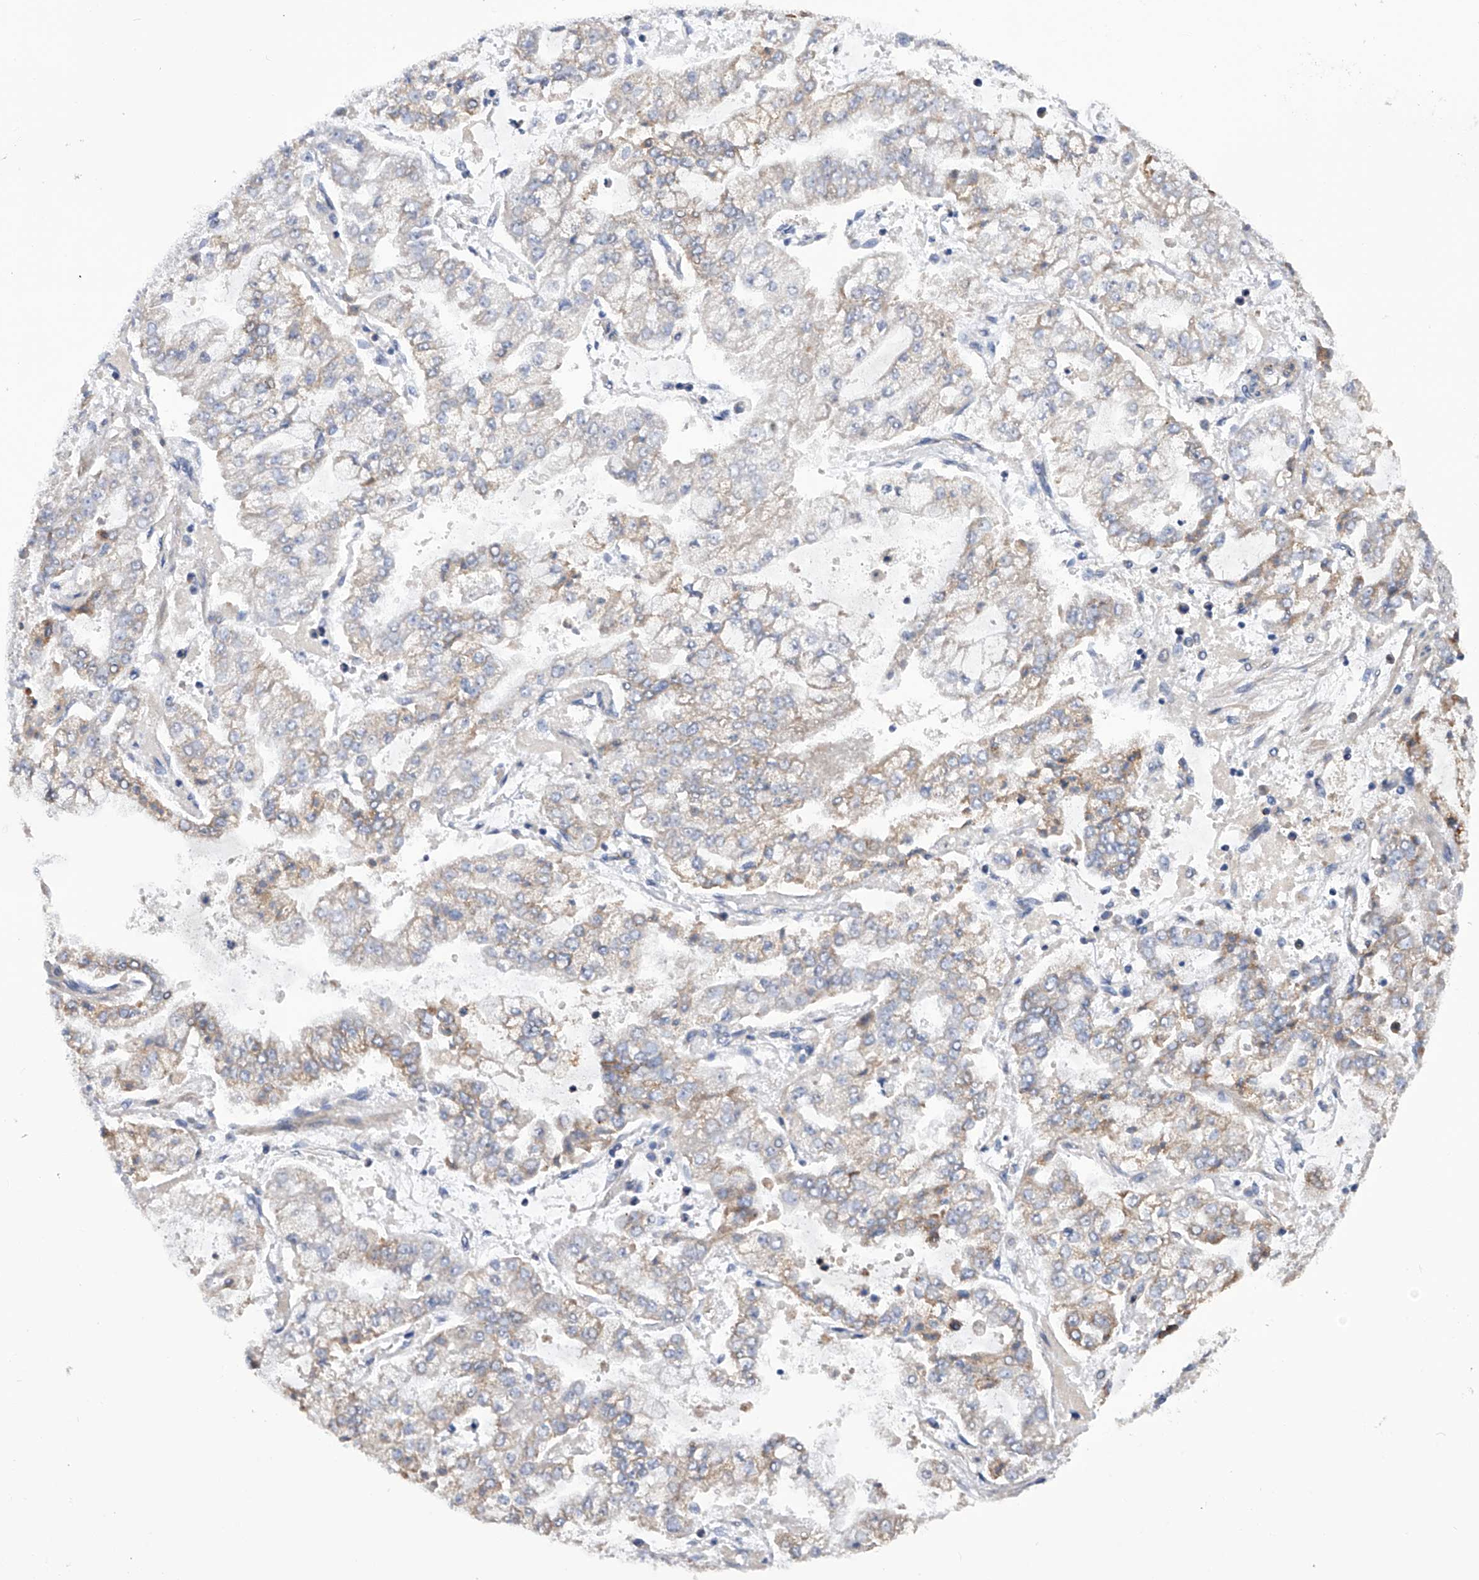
{"staining": {"intensity": "weak", "quantity": "25%-75%", "location": "cytoplasmic/membranous"}, "tissue": "stomach cancer", "cell_type": "Tumor cells", "image_type": "cancer", "snomed": [{"axis": "morphology", "description": "Adenocarcinoma, NOS"}, {"axis": "topography", "description": "Stomach"}], "caption": "DAB (3,3'-diaminobenzidine) immunohistochemical staining of stomach adenocarcinoma shows weak cytoplasmic/membranous protein positivity in about 25%-75% of tumor cells. The staining was performed using DAB (3,3'-diaminobenzidine) to visualize the protein expression in brown, while the nuclei were stained in blue with hematoxylin (Magnification: 20x).", "gene": "MLYCD", "patient": {"sex": "male", "age": 76}}